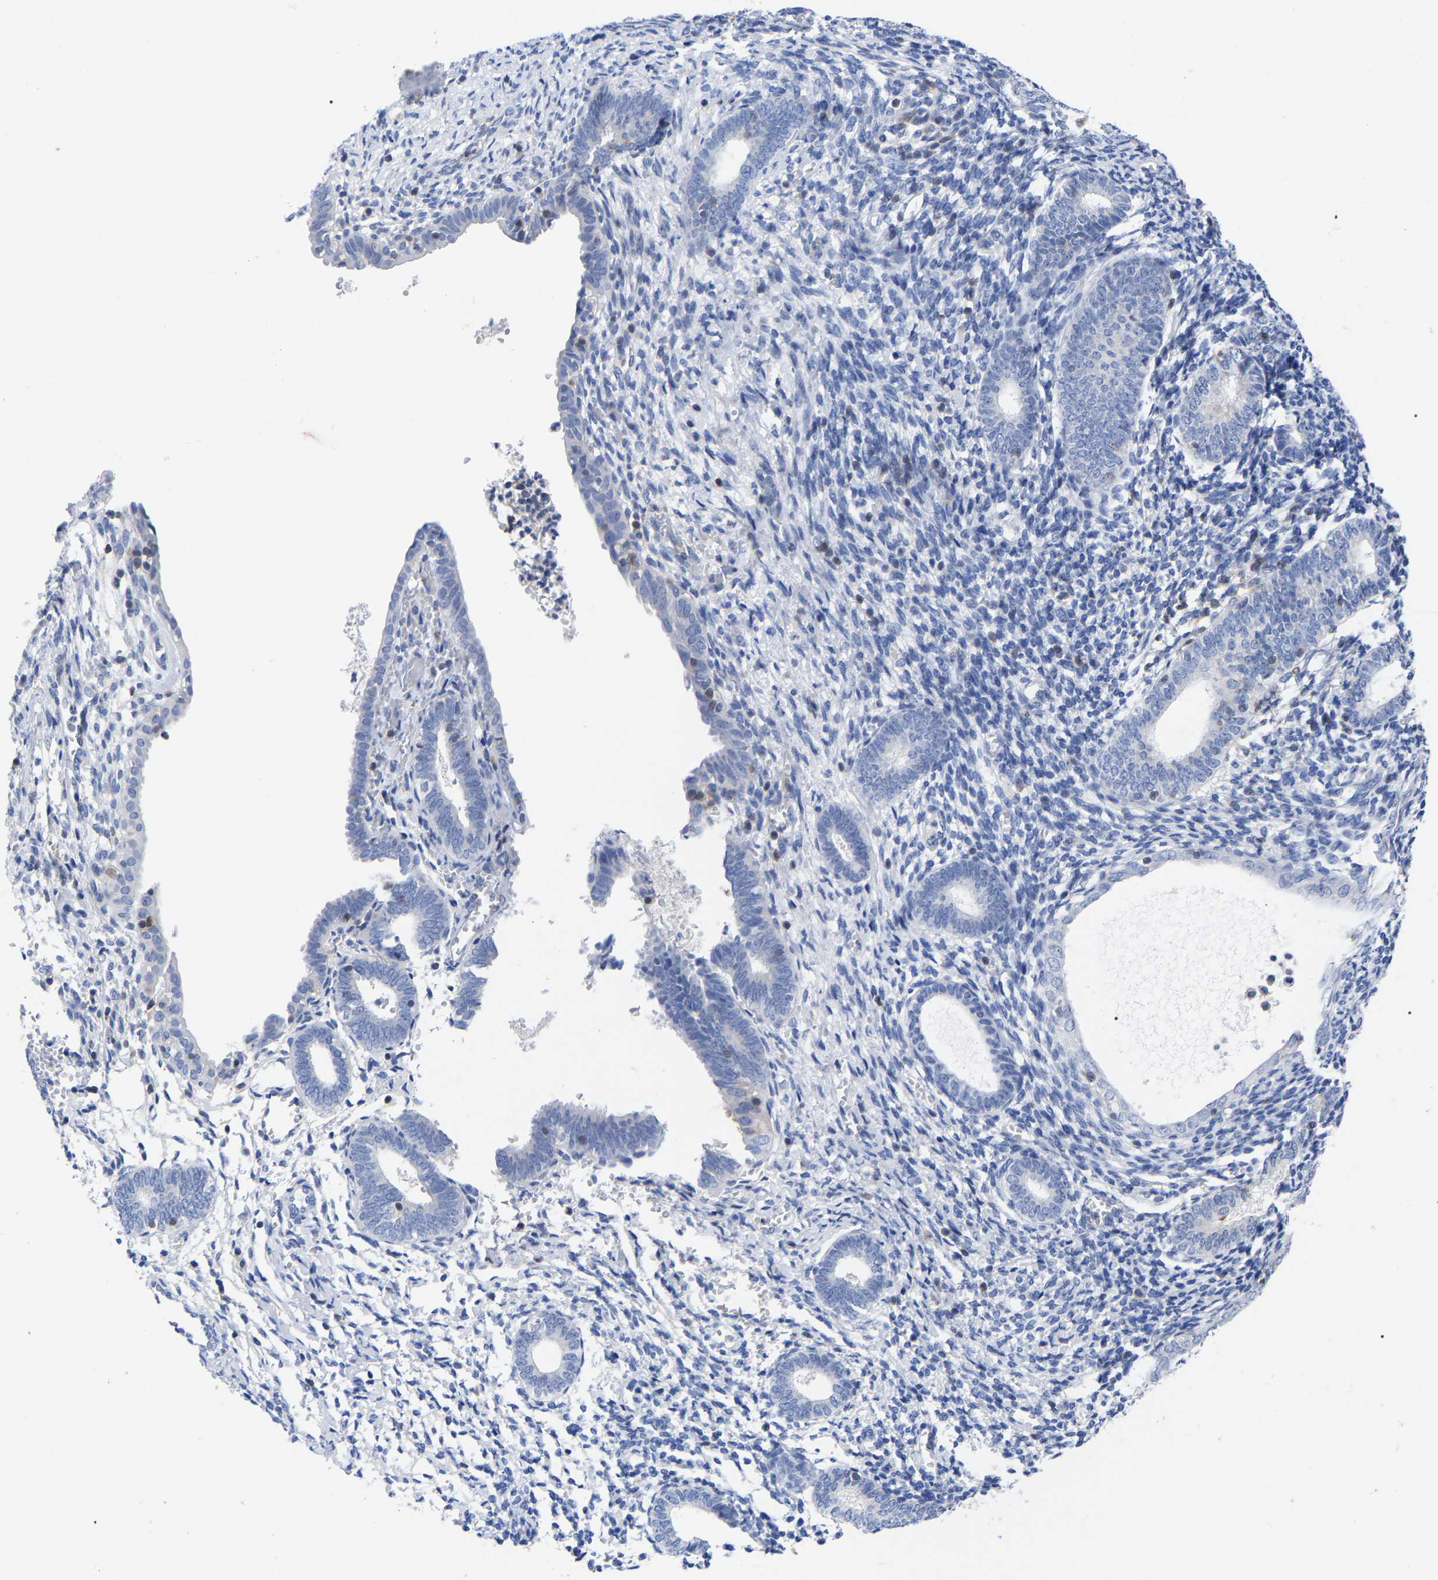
{"staining": {"intensity": "negative", "quantity": "none", "location": "none"}, "tissue": "endometrium", "cell_type": "Cells in endometrial stroma", "image_type": "normal", "snomed": [{"axis": "morphology", "description": "Normal tissue, NOS"}, {"axis": "morphology", "description": "Adenocarcinoma, NOS"}, {"axis": "topography", "description": "Endometrium"}], "caption": "Photomicrograph shows no significant protein staining in cells in endometrial stroma of unremarkable endometrium. The staining was performed using DAB (3,3'-diaminobenzidine) to visualize the protein expression in brown, while the nuclei were stained in blue with hematoxylin (Magnification: 20x).", "gene": "PTPN7", "patient": {"sex": "female", "age": 57}}